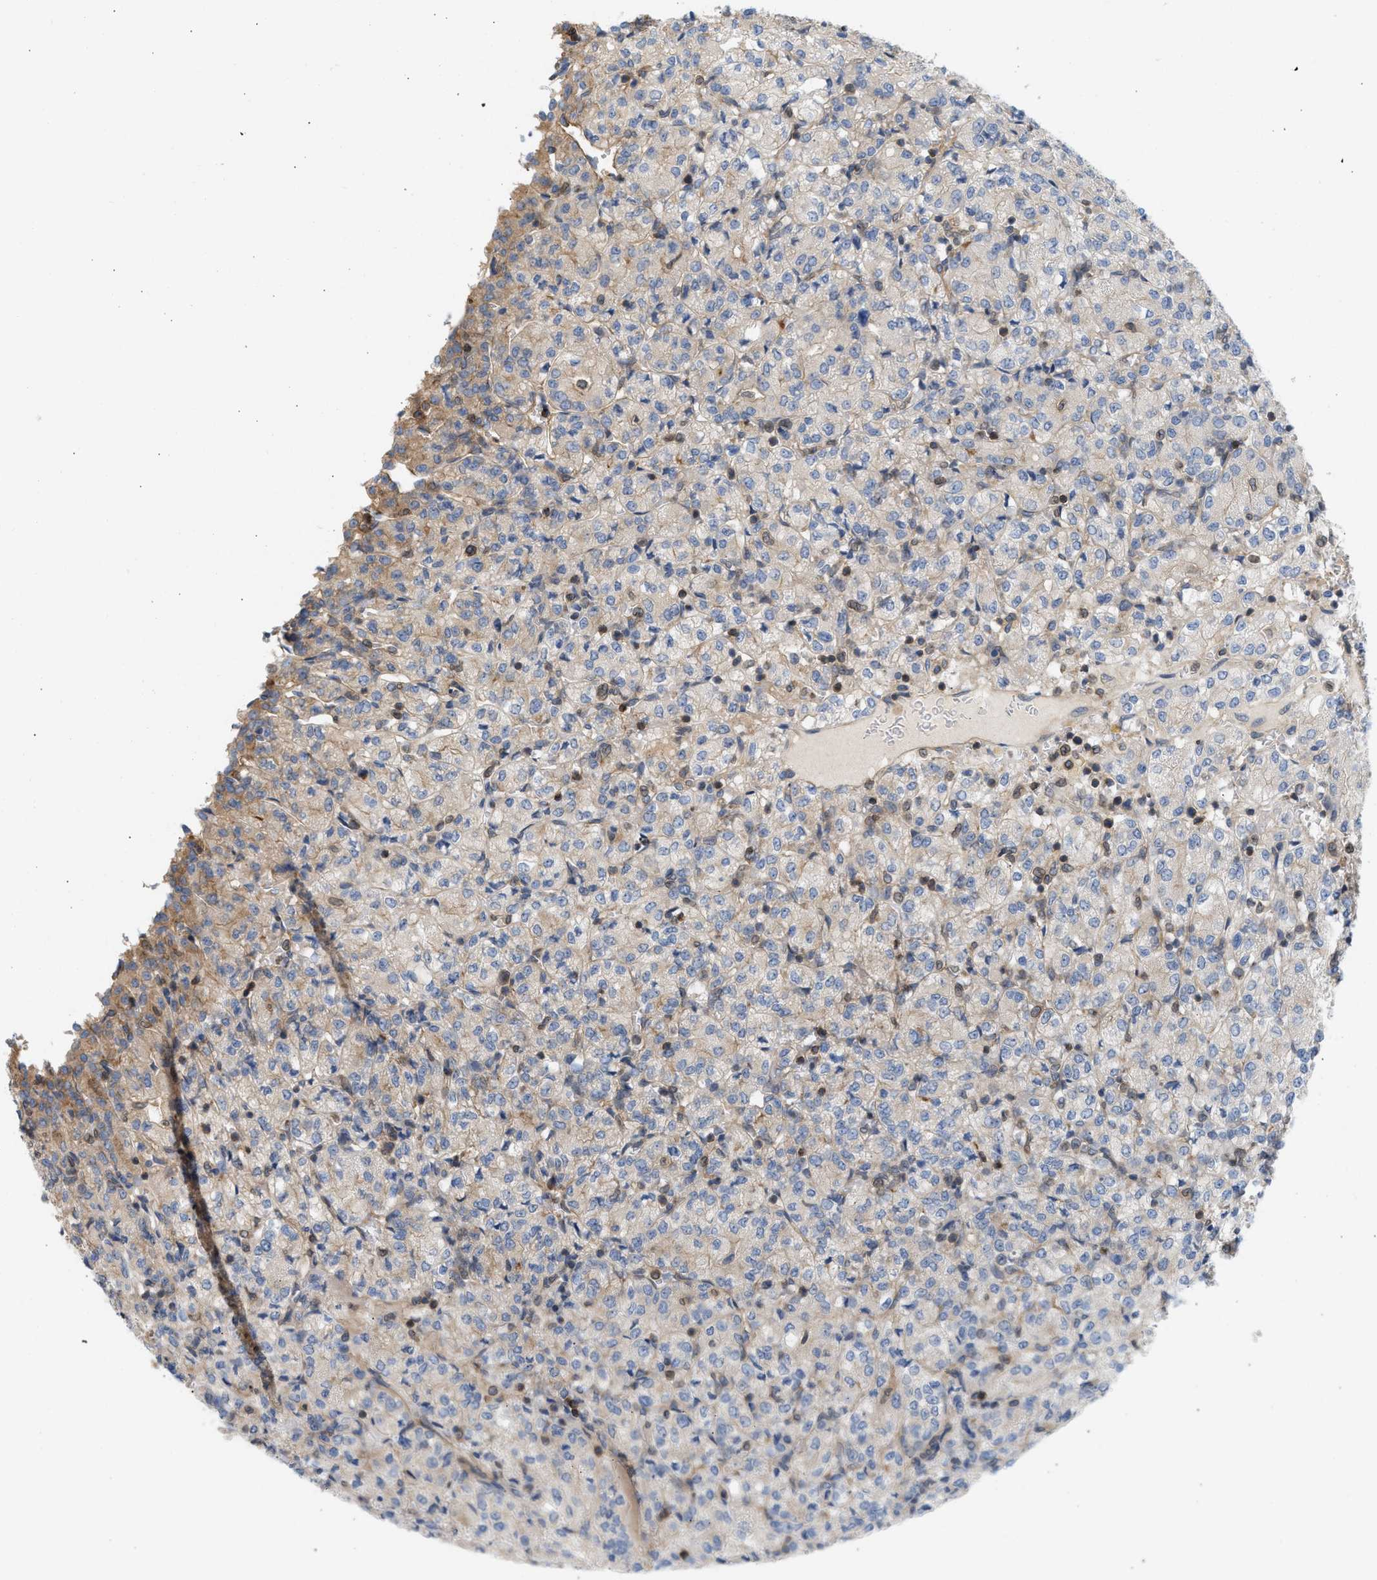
{"staining": {"intensity": "moderate", "quantity": "<25%", "location": "cytoplasmic/membranous"}, "tissue": "renal cancer", "cell_type": "Tumor cells", "image_type": "cancer", "snomed": [{"axis": "morphology", "description": "Adenocarcinoma, NOS"}, {"axis": "topography", "description": "Kidney"}], "caption": "About <25% of tumor cells in renal cancer (adenocarcinoma) show moderate cytoplasmic/membranous protein expression as visualized by brown immunohistochemical staining.", "gene": "STRN", "patient": {"sex": "male", "age": 77}}